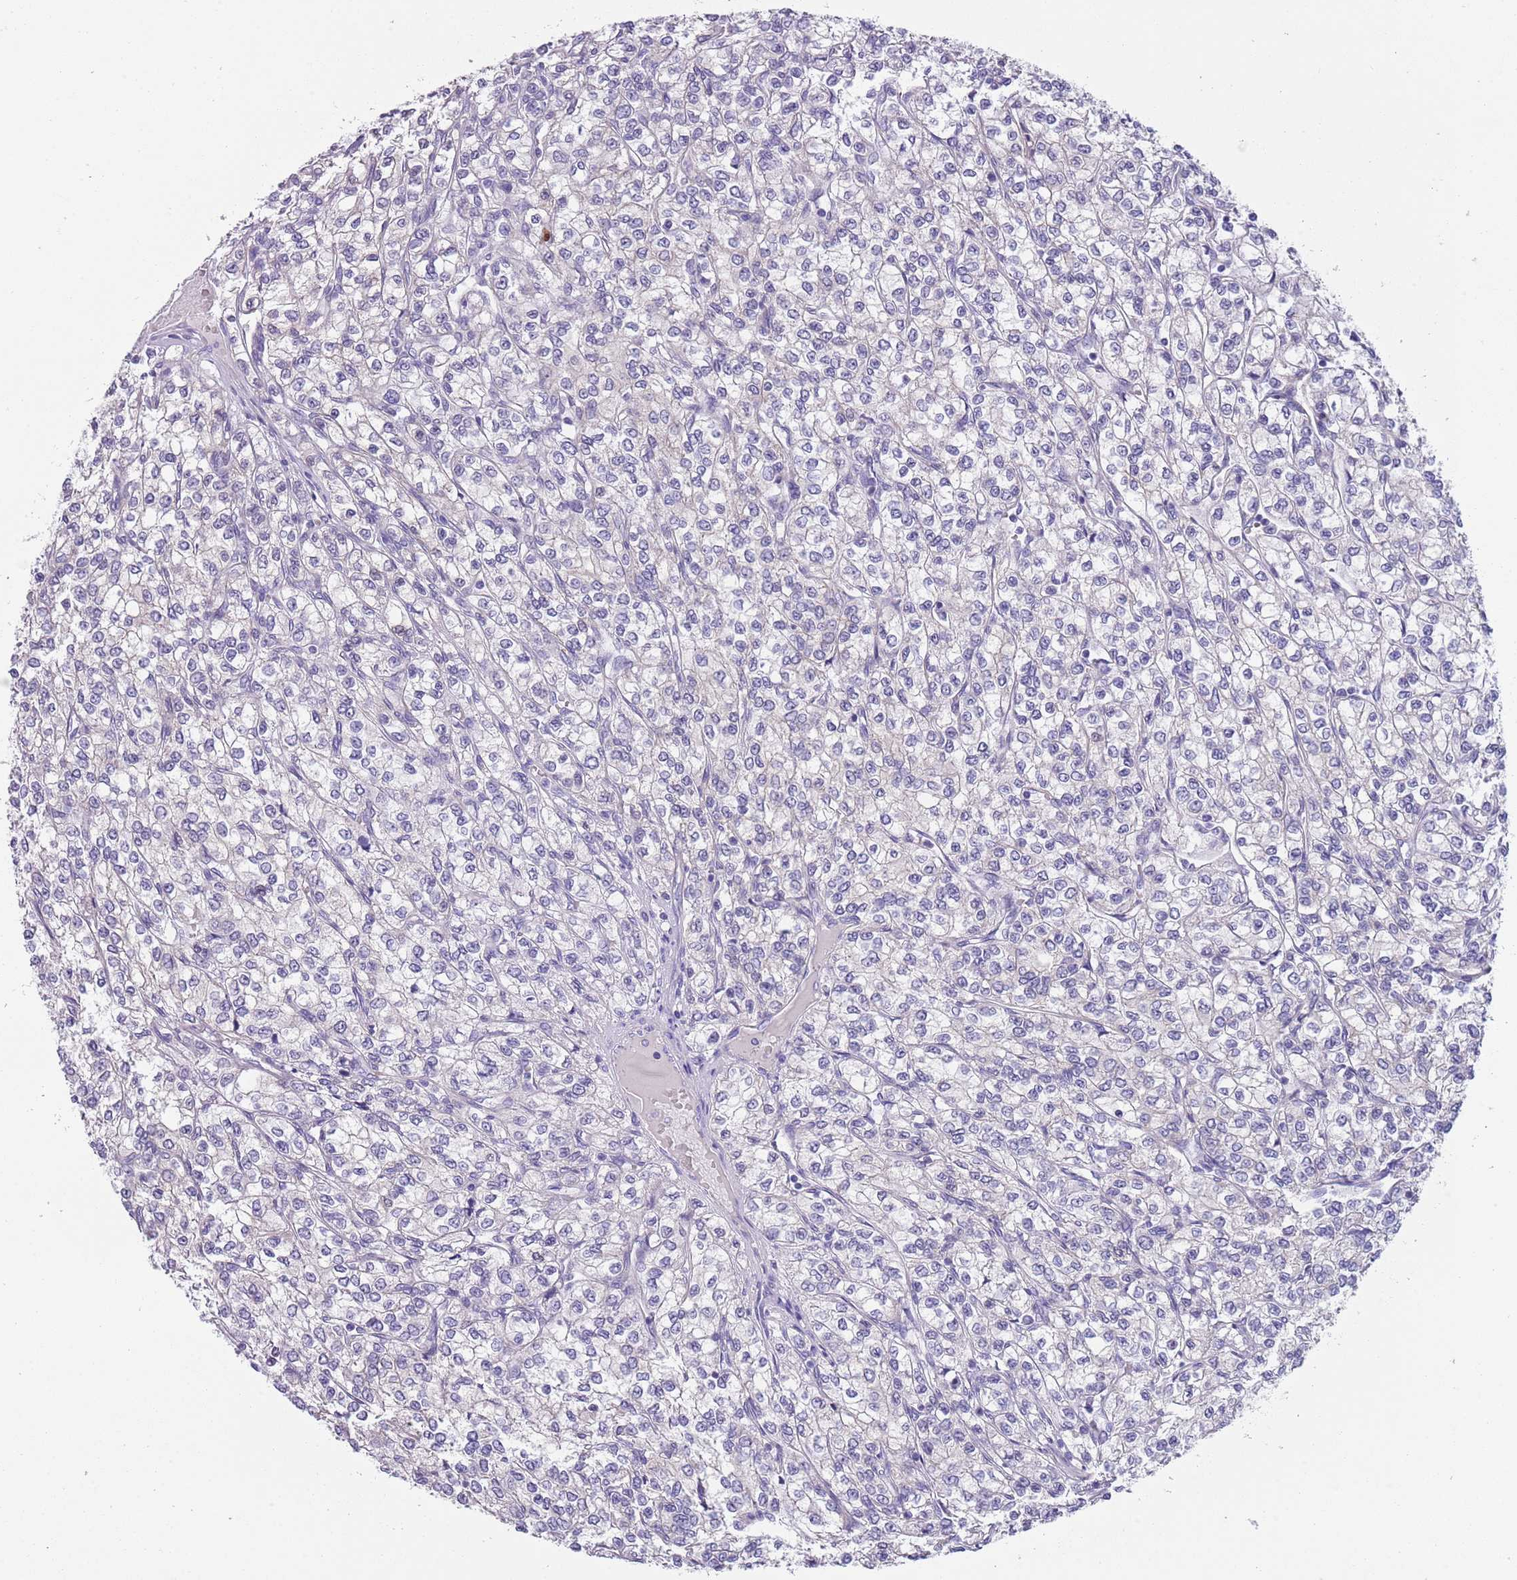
{"staining": {"intensity": "negative", "quantity": "none", "location": "none"}, "tissue": "renal cancer", "cell_type": "Tumor cells", "image_type": "cancer", "snomed": [{"axis": "morphology", "description": "Adenocarcinoma, NOS"}, {"axis": "topography", "description": "Kidney"}], "caption": "Tumor cells show no significant staining in renal cancer (adenocarcinoma).", "gene": "TSGA13", "patient": {"sex": "male", "age": 80}}